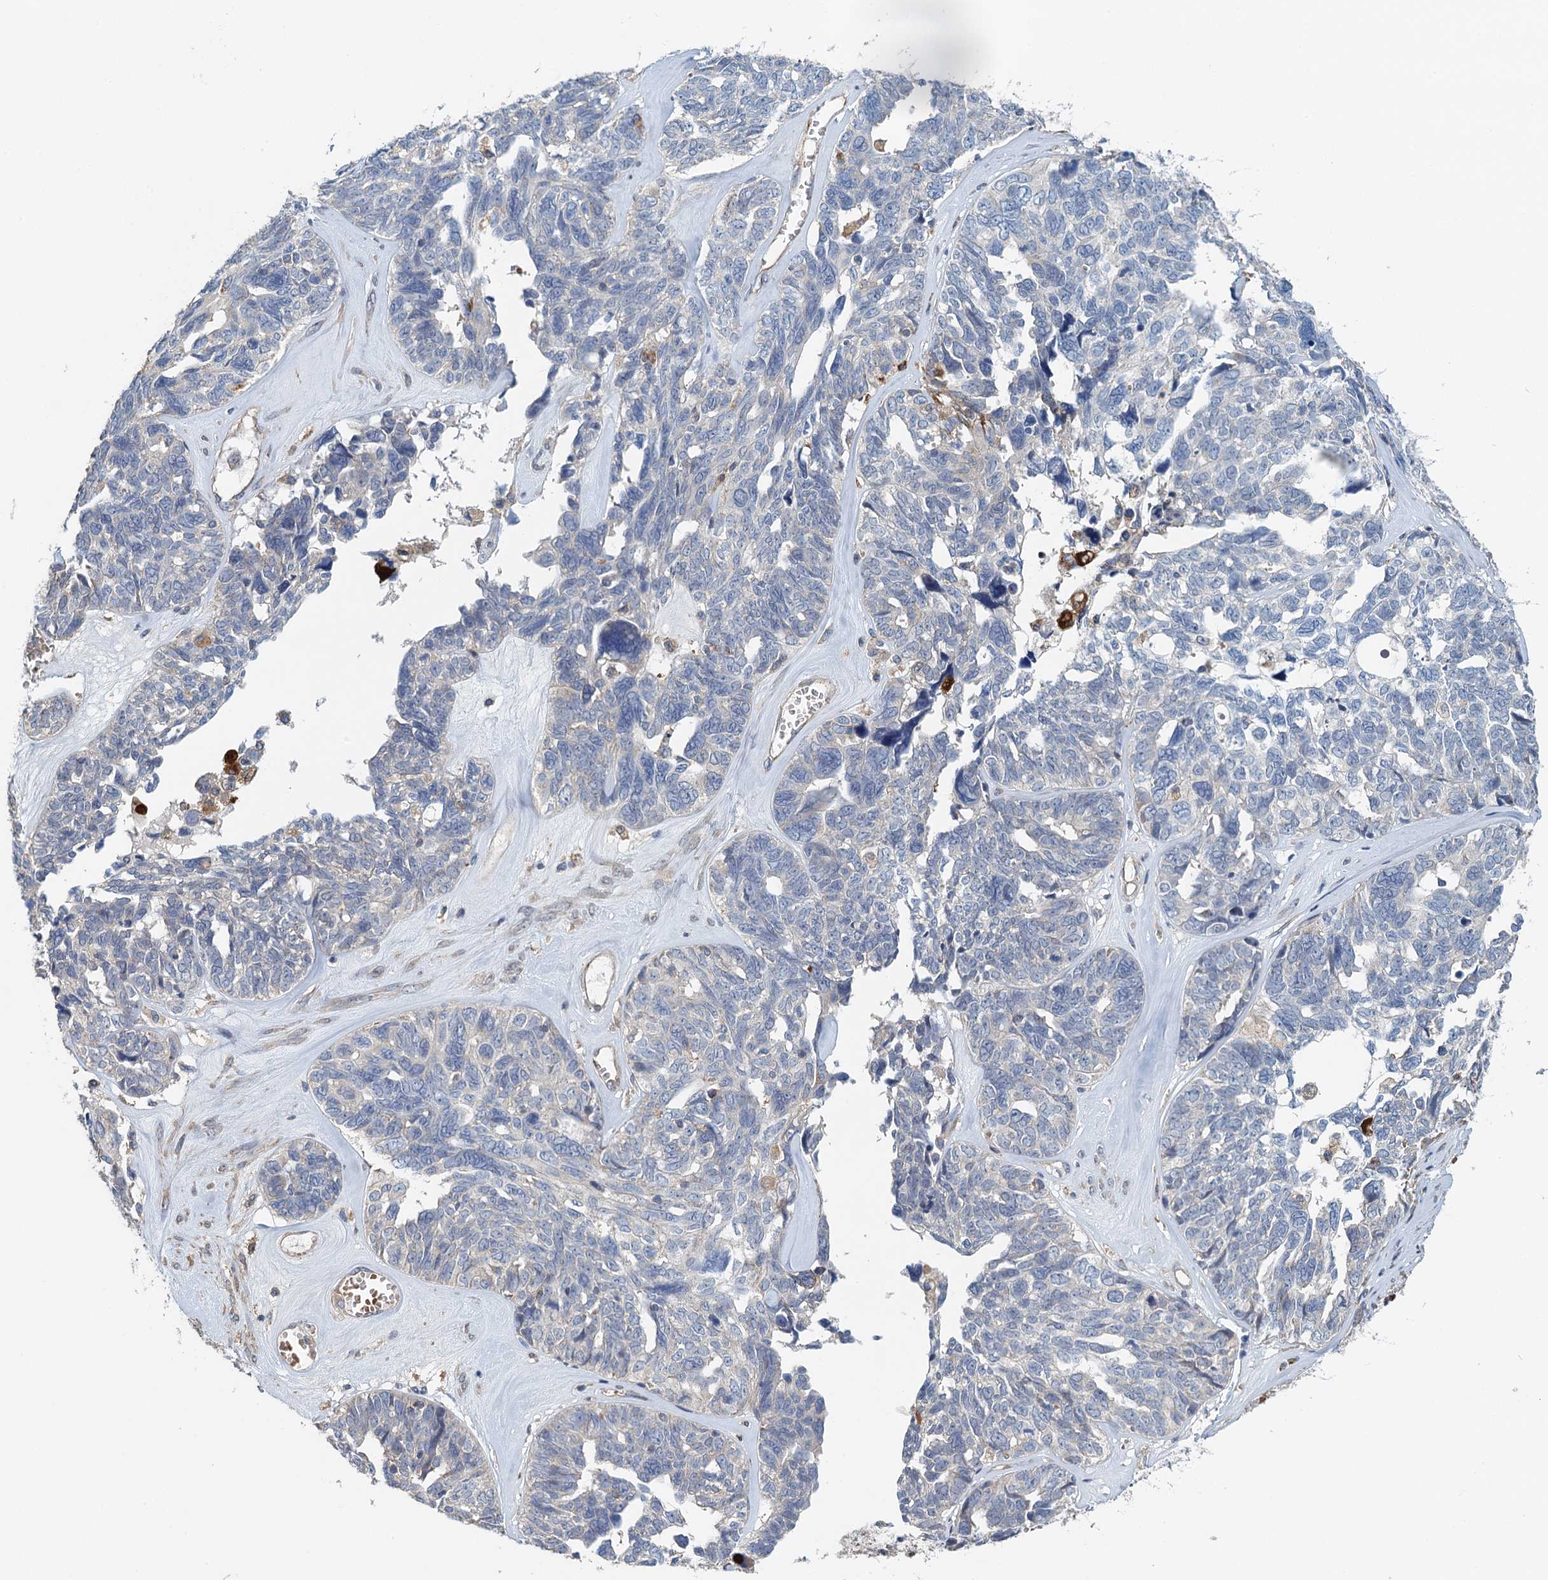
{"staining": {"intensity": "negative", "quantity": "none", "location": "none"}, "tissue": "ovarian cancer", "cell_type": "Tumor cells", "image_type": "cancer", "snomed": [{"axis": "morphology", "description": "Cystadenocarcinoma, serous, NOS"}, {"axis": "topography", "description": "Ovary"}], "caption": "The histopathology image demonstrates no staining of tumor cells in ovarian cancer.", "gene": "RSAD2", "patient": {"sex": "female", "age": 79}}